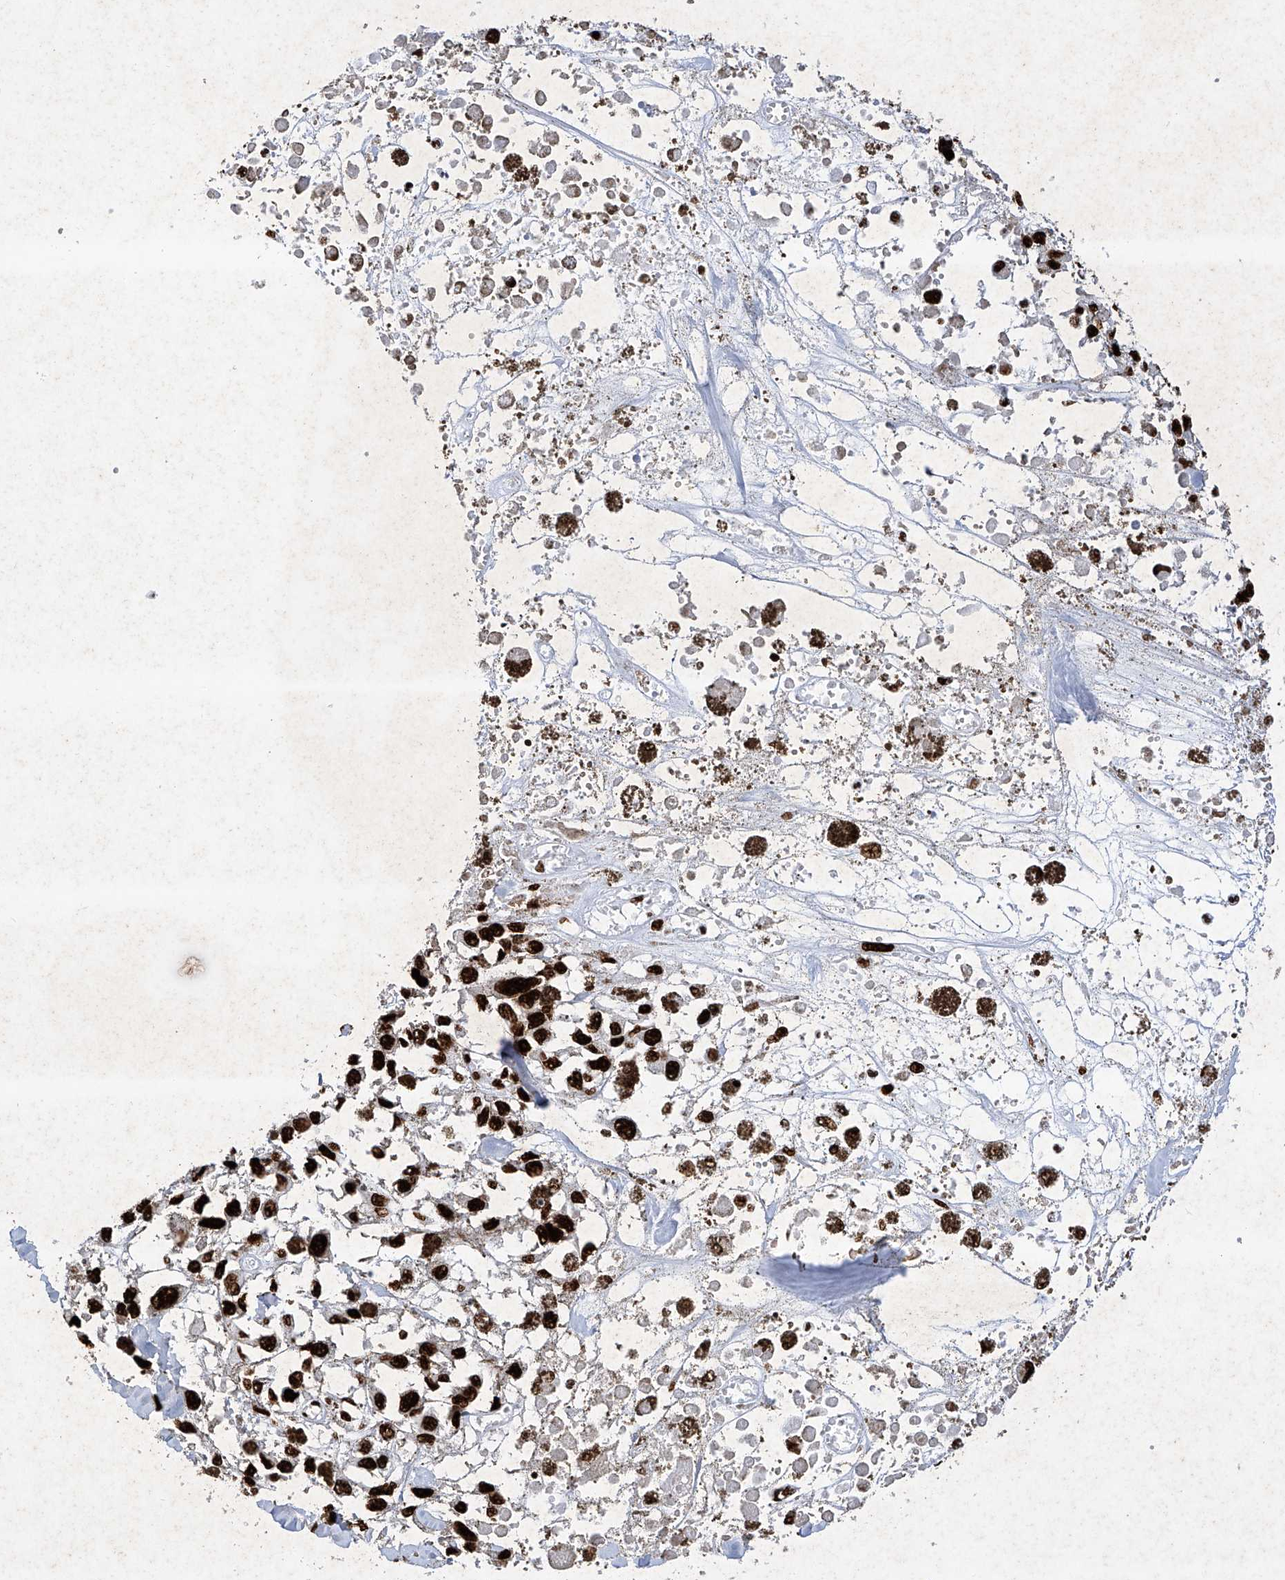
{"staining": {"intensity": "strong", "quantity": ">75%", "location": "nuclear"}, "tissue": "melanoma", "cell_type": "Tumor cells", "image_type": "cancer", "snomed": [{"axis": "morphology", "description": "Malignant melanoma, Metastatic site"}, {"axis": "topography", "description": "Lymph node"}], "caption": "High-power microscopy captured an immunohistochemistry histopathology image of malignant melanoma (metastatic site), revealing strong nuclear positivity in about >75% of tumor cells. The protein is stained brown, and the nuclei are stained in blue (DAB (3,3'-diaminobenzidine) IHC with brightfield microscopy, high magnification).", "gene": "SRSF6", "patient": {"sex": "male", "age": 59}}